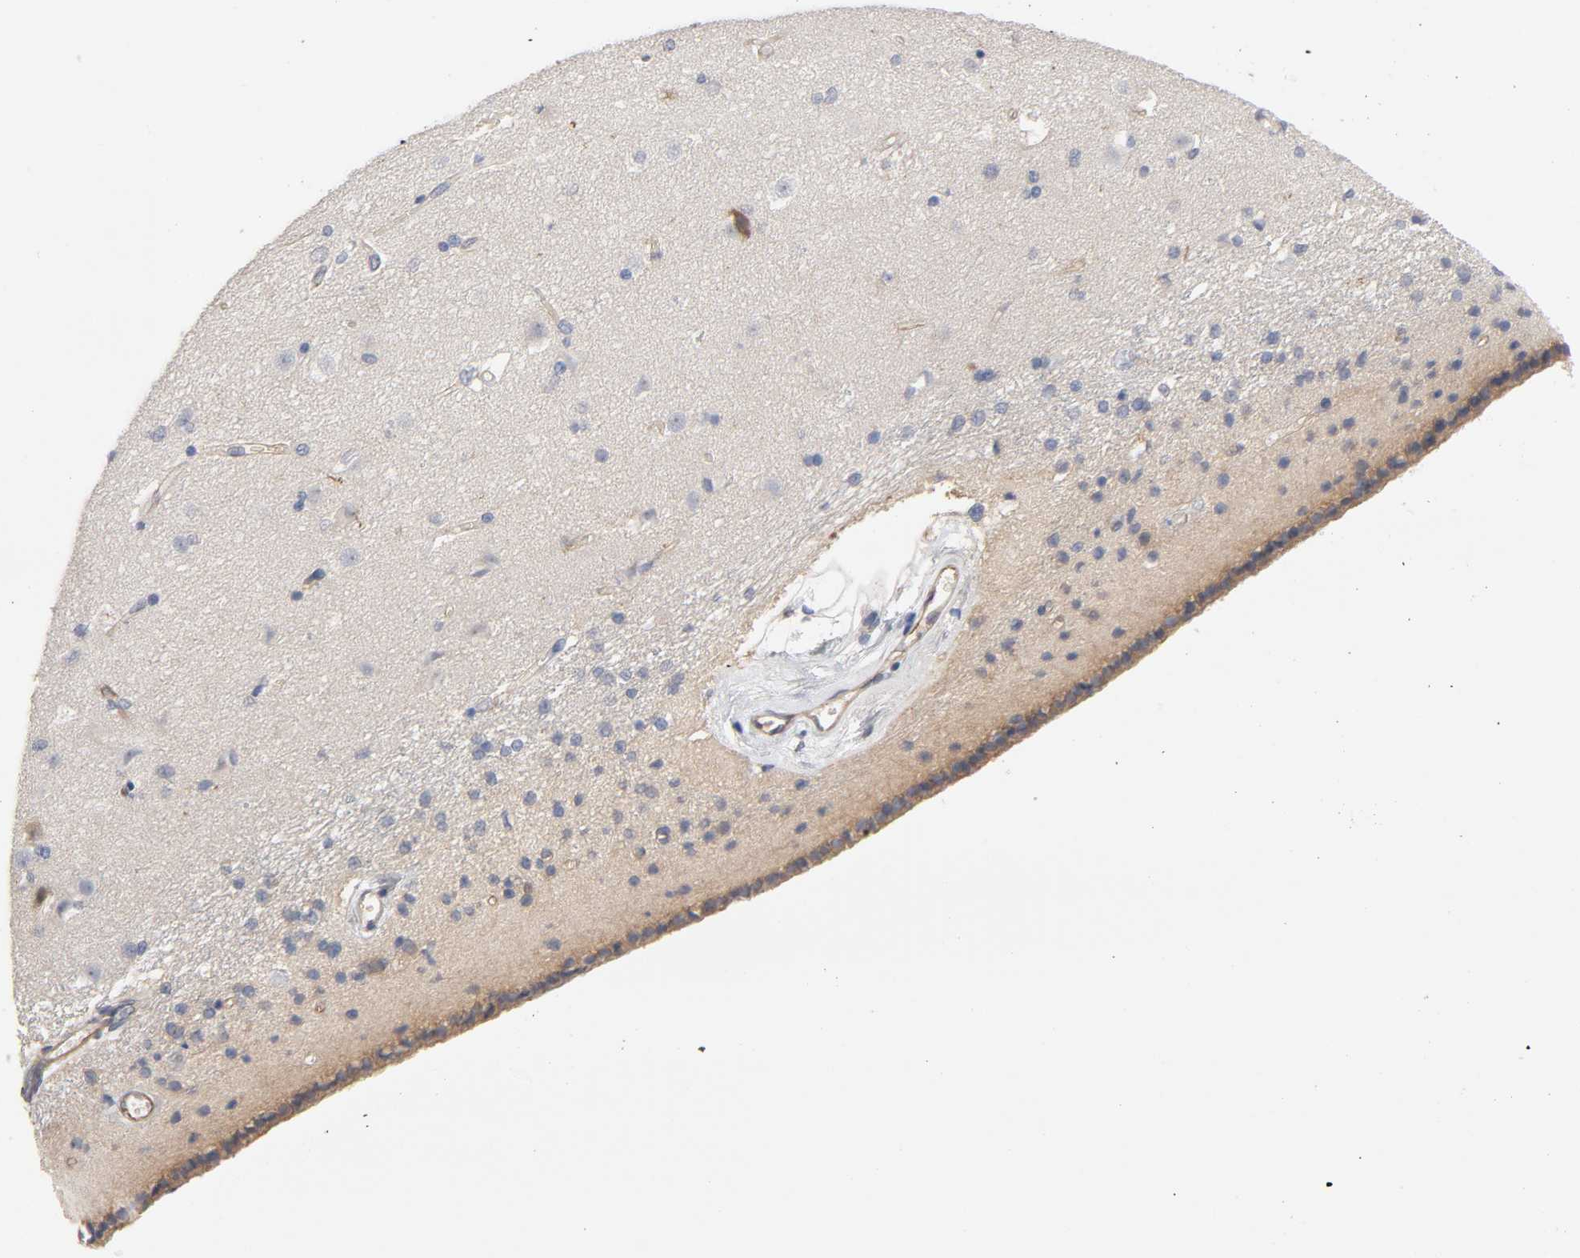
{"staining": {"intensity": "negative", "quantity": "none", "location": "none"}, "tissue": "caudate", "cell_type": "Glial cells", "image_type": "normal", "snomed": [{"axis": "morphology", "description": "Normal tissue, NOS"}, {"axis": "topography", "description": "Lateral ventricle wall"}], "caption": "Immunohistochemistry image of unremarkable caudate stained for a protein (brown), which exhibits no positivity in glial cells. (Immunohistochemistry, brightfield microscopy, high magnification).", "gene": "RAB13", "patient": {"sex": "female", "age": 19}}